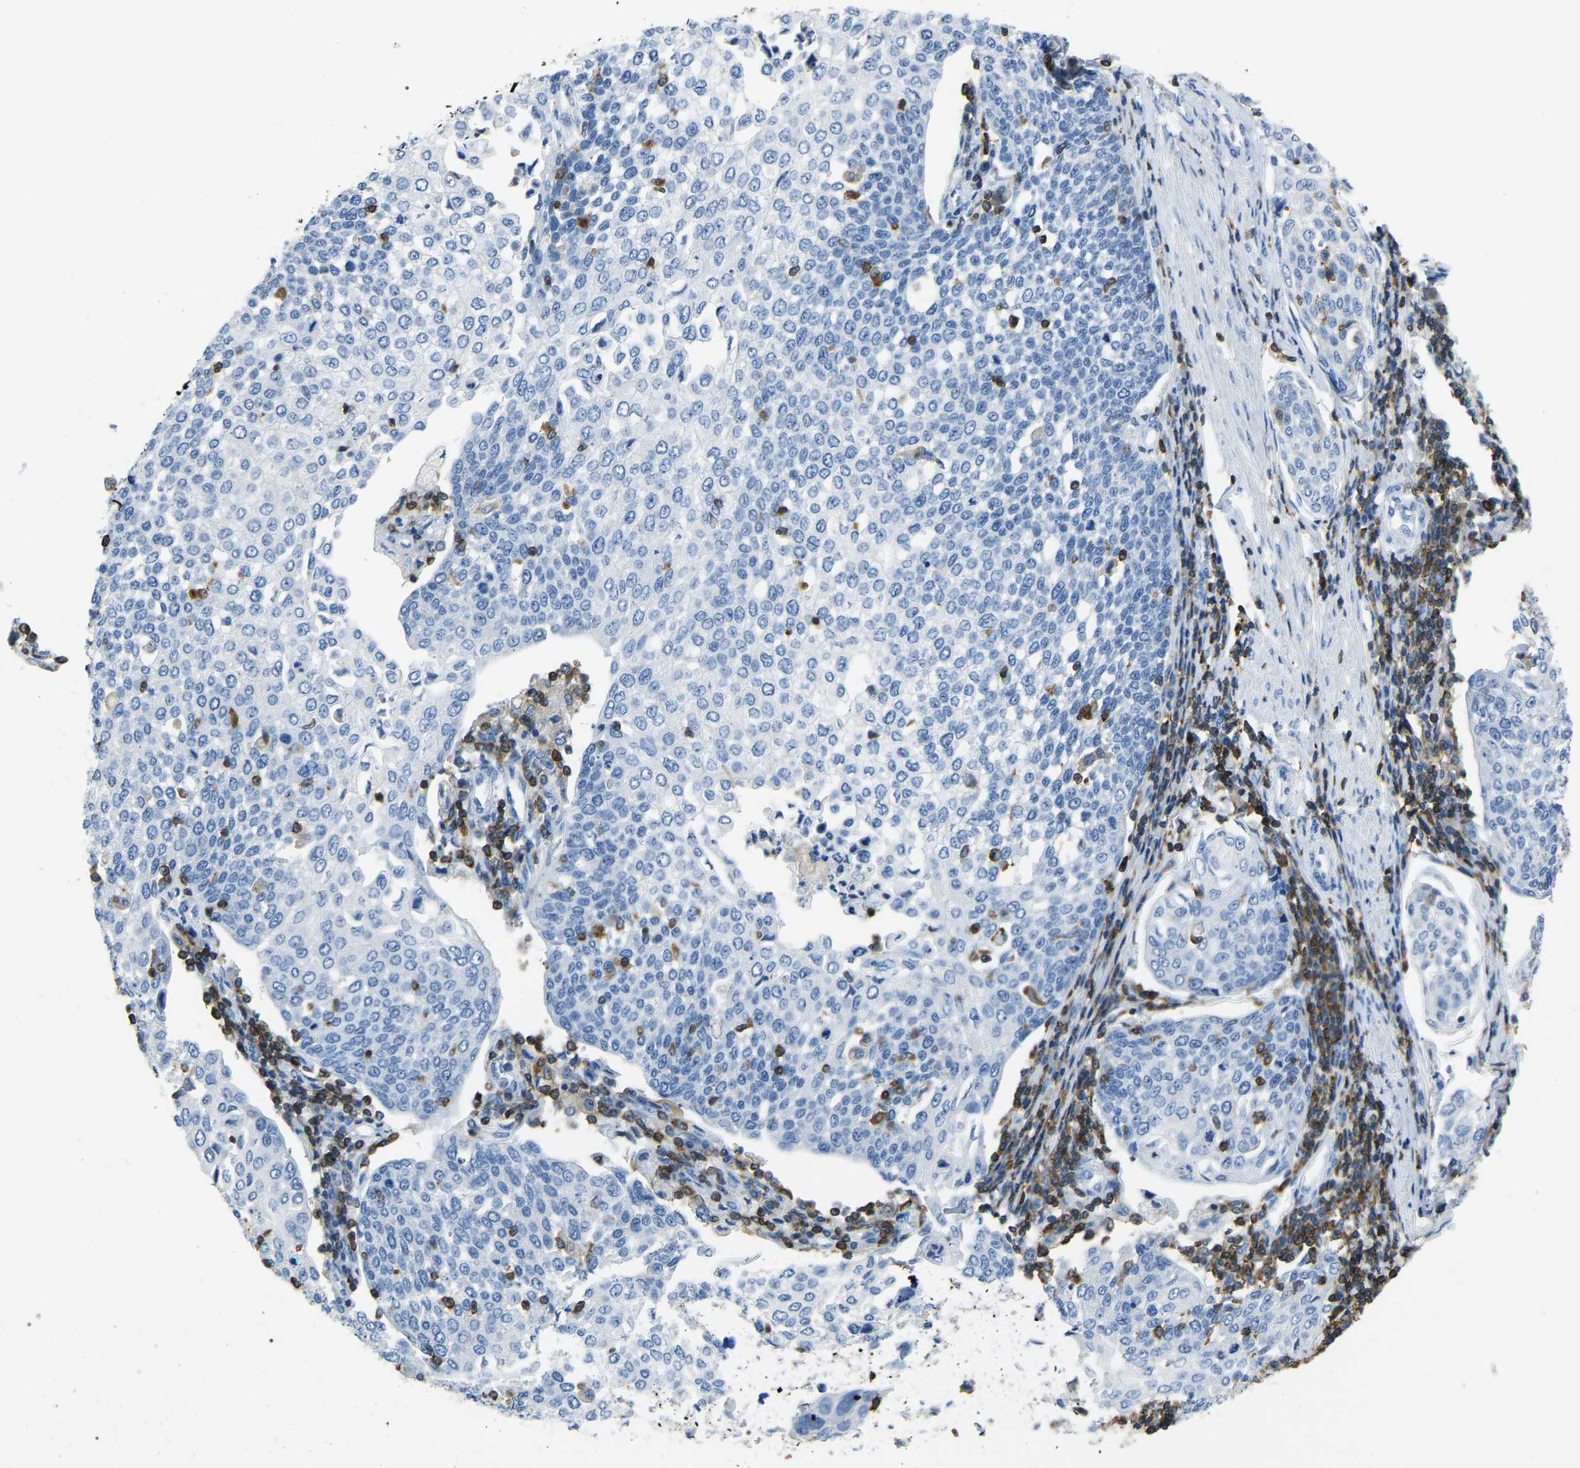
{"staining": {"intensity": "negative", "quantity": "none", "location": "none"}, "tissue": "cervical cancer", "cell_type": "Tumor cells", "image_type": "cancer", "snomed": [{"axis": "morphology", "description": "Squamous cell carcinoma, NOS"}, {"axis": "topography", "description": "Cervix"}], "caption": "DAB (3,3'-diaminobenzidine) immunohistochemical staining of cervical squamous cell carcinoma demonstrates no significant positivity in tumor cells. (DAB immunohistochemistry visualized using brightfield microscopy, high magnification).", "gene": "ARHGAP45", "patient": {"sex": "female", "age": 34}}